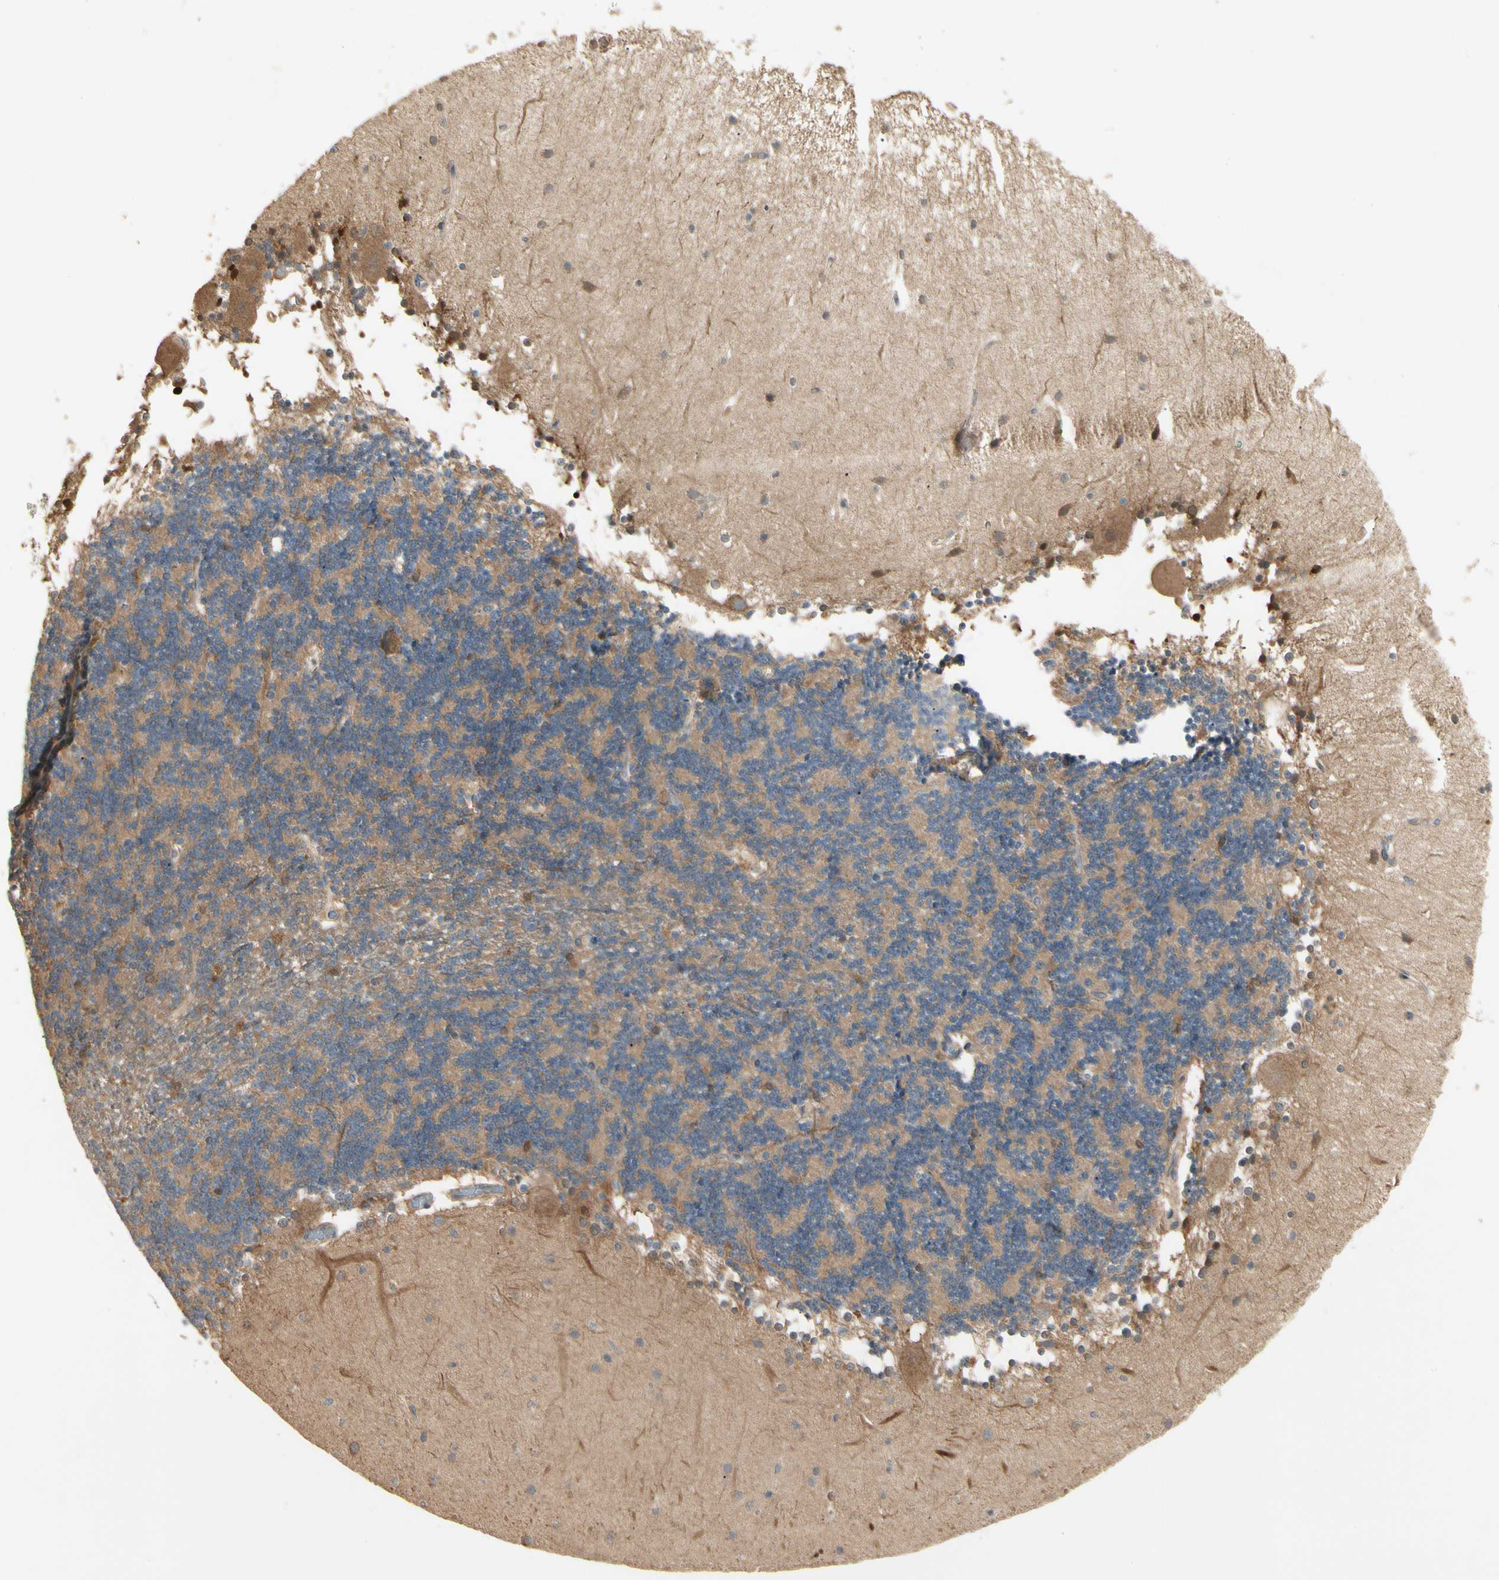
{"staining": {"intensity": "weak", "quantity": "25%-75%", "location": "cytoplasmic/membranous"}, "tissue": "cerebellum", "cell_type": "Cells in granular layer", "image_type": "normal", "snomed": [{"axis": "morphology", "description": "Normal tissue, NOS"}, {"axis": "topography", "description": "Cerebellum"}], "caption": "Cerebellum stained for a protein reveals weak cytoplasmic/membranous positivity in cells in granular layer. The staining is performed using DAB (3,3'-diaminobenzidine) brown chromogen to label protein expression. The nuclei are counter-stained blue using hematoxylin.", "gene": "IRAG1", "patient": {"sex": "female", "age": 54}}